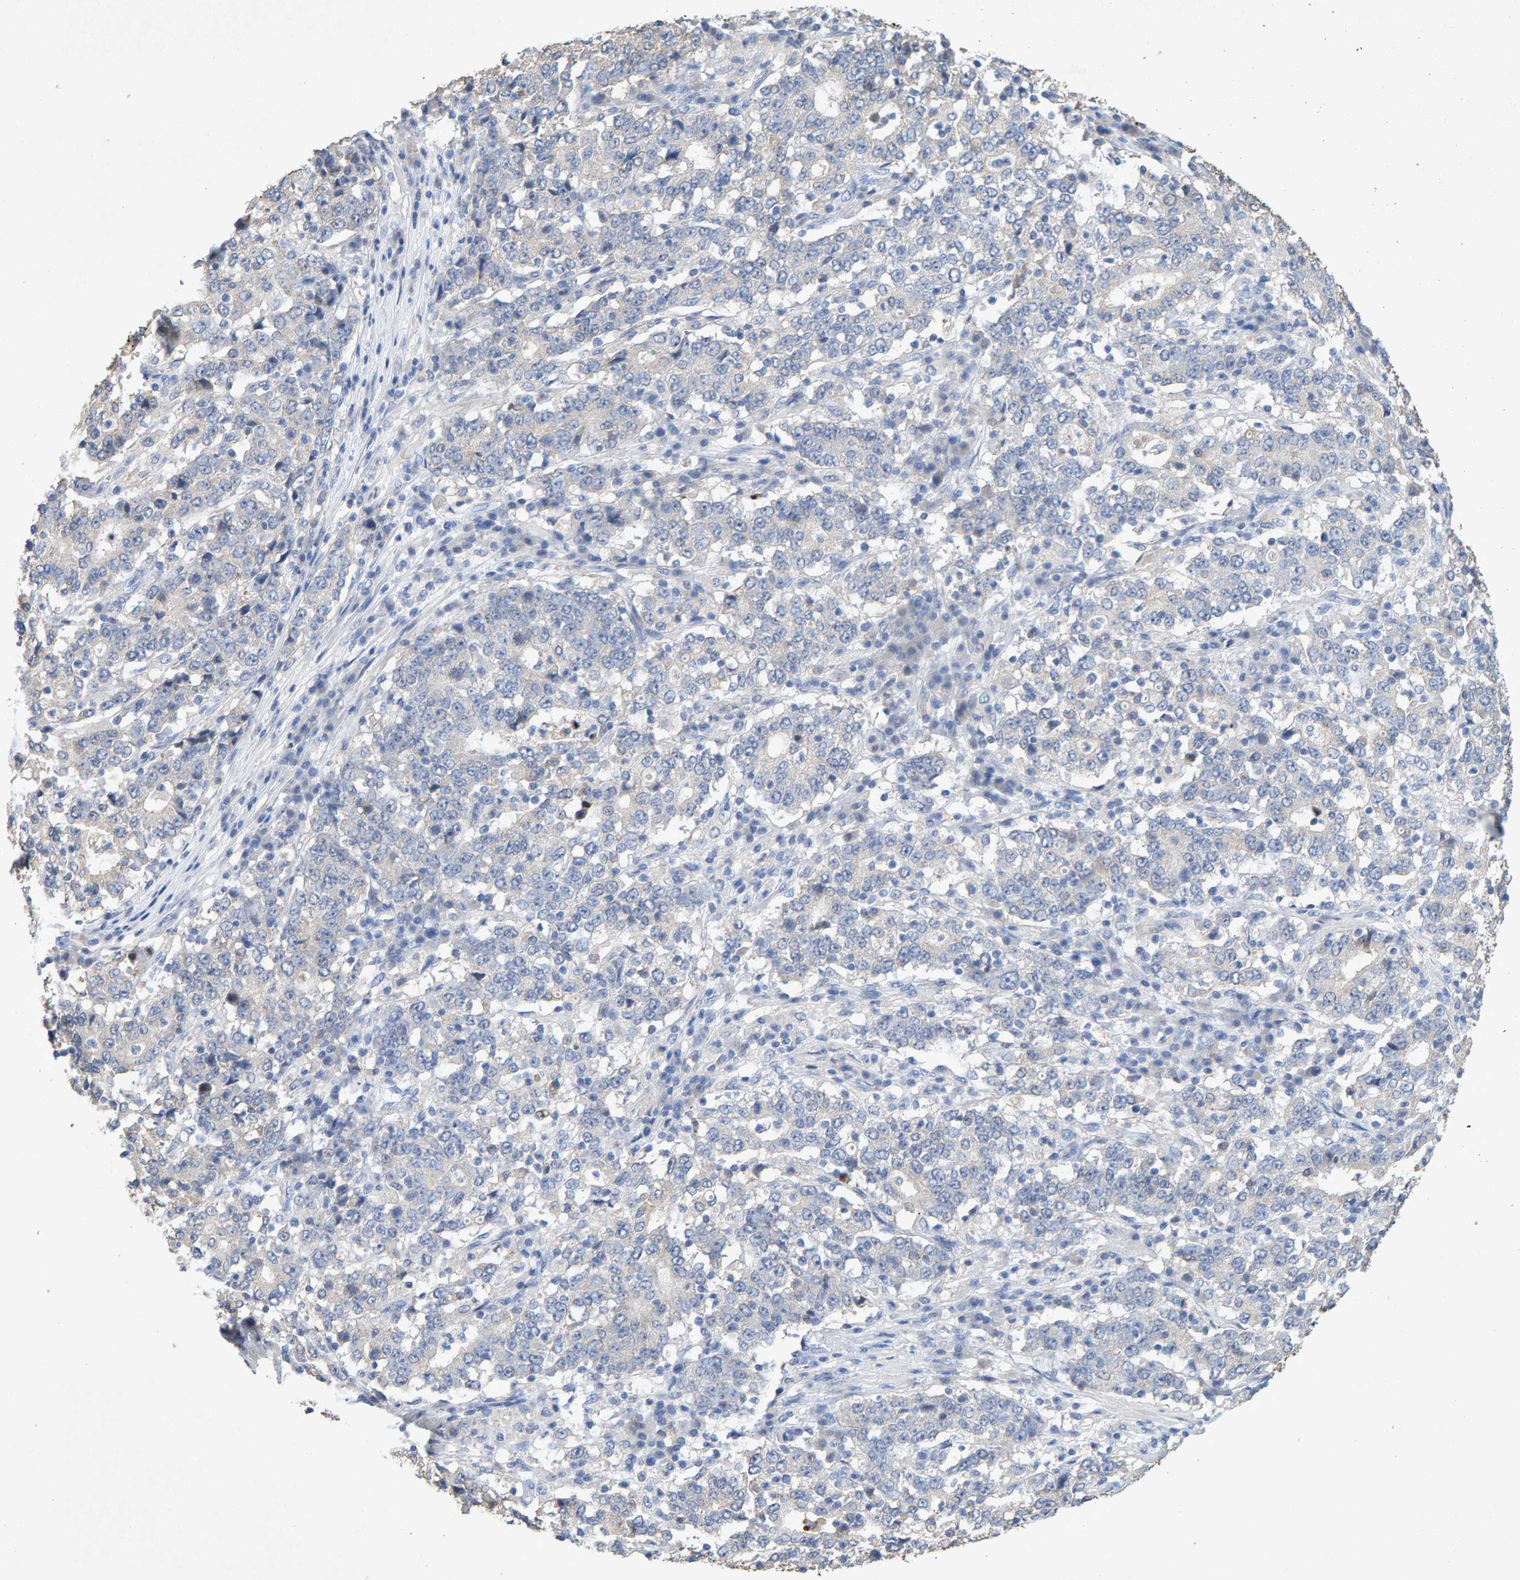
{"staining": {"intensity": "negative", "quantity": "none", "location": "none"}, "tissue": "stomach cancer", "cell_type": "Tumor cells", "image_type": "cancer", "snomed": [{"axis": "morphology", "description": "Adenocarcinoma, NOS"}, {"axis": "topography", "description": "Stomach"}], "caption": "The micrograph shows no staining of tumor cells in stomach cancer.", "gene": "CTH", "patient": {"sex": "male", "age": 59}}